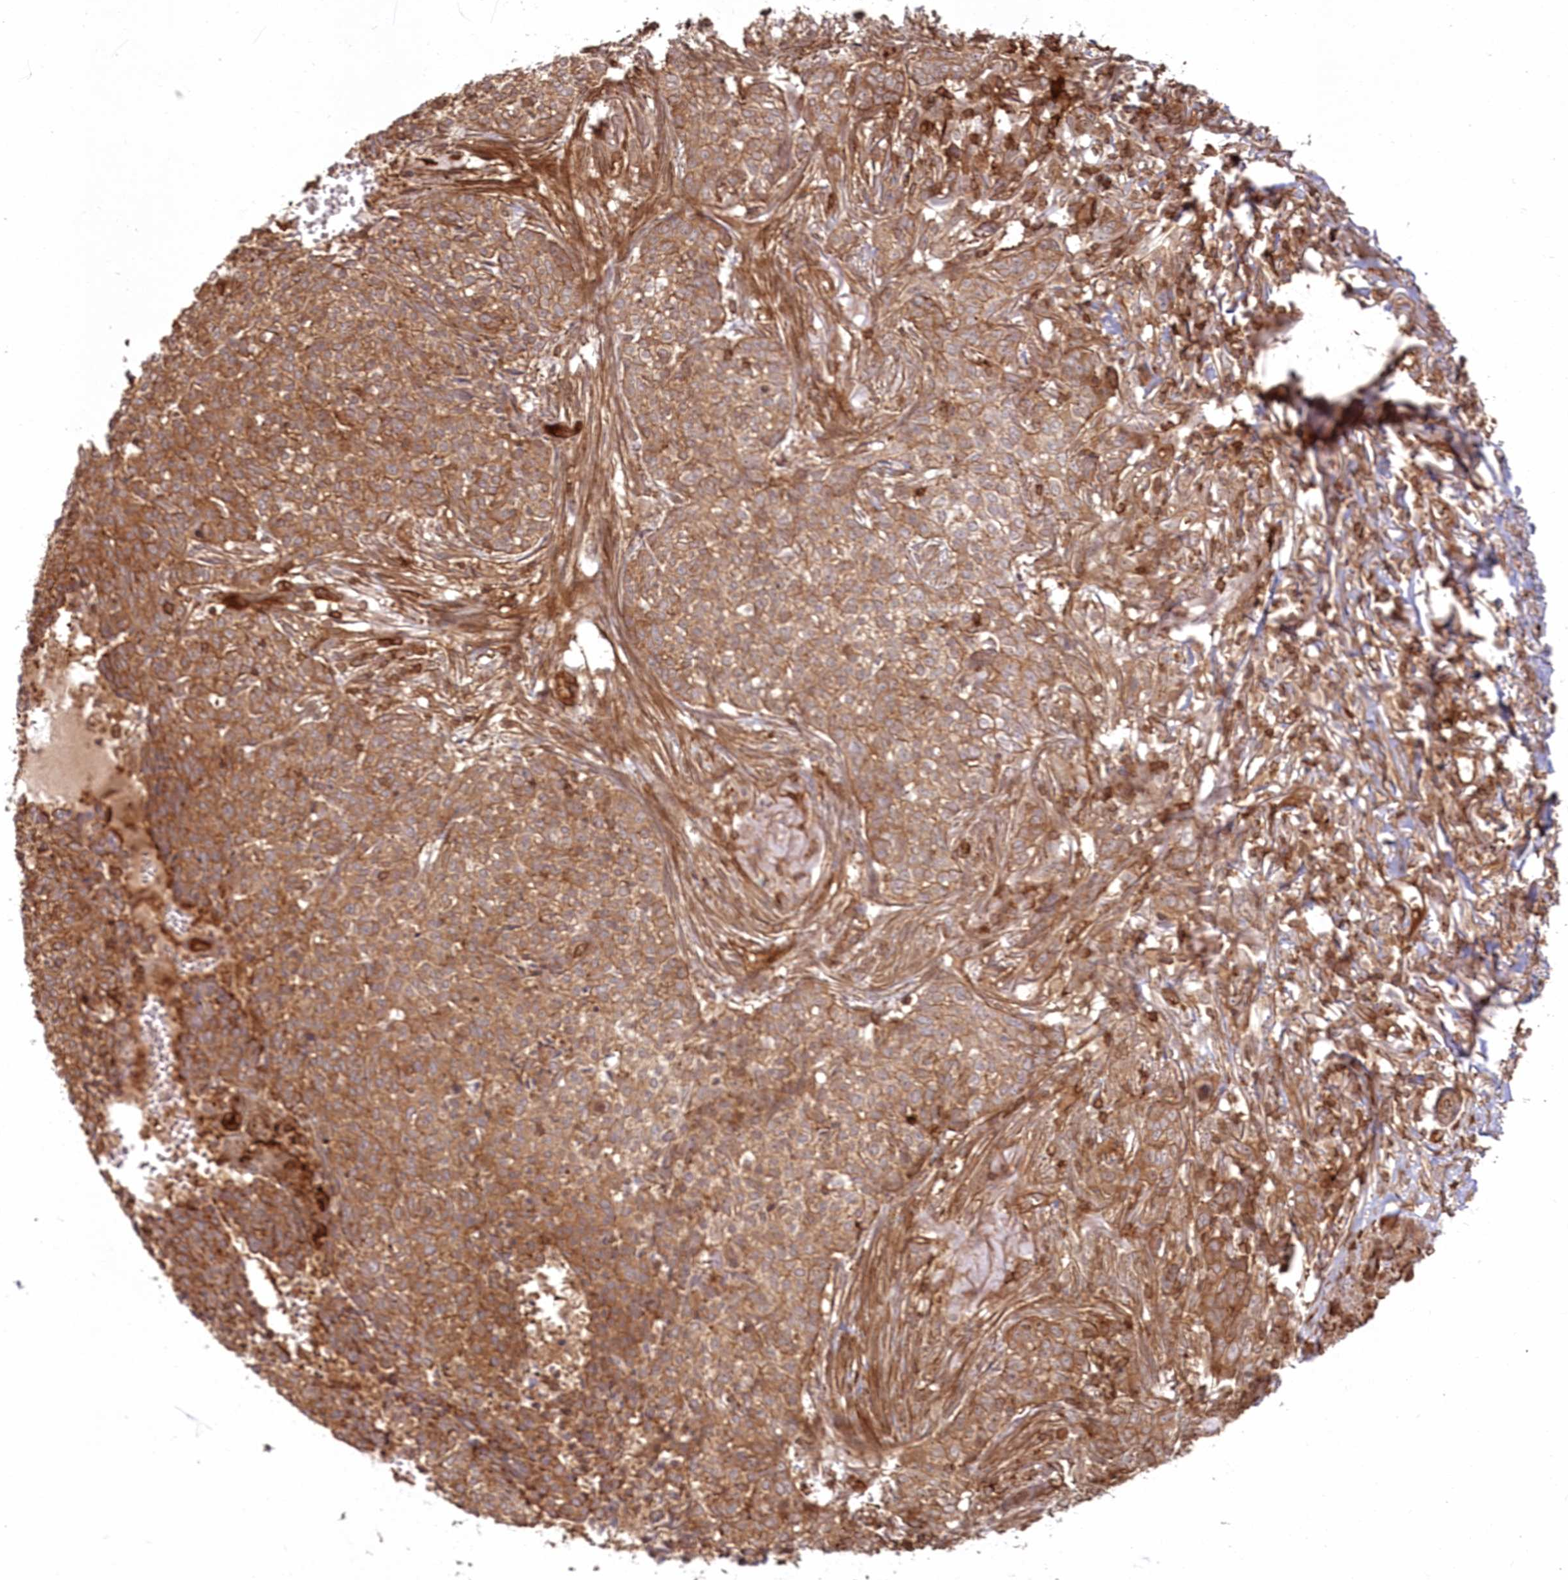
{"staining": {"intensity": "strong", "quantity": ">75%", "location": "cytoplasmic/membranous"}, "tissue": "skin cancer", "cell_type": "Tumor cells", "image_type": "cancer", "snomed": [{"axis": "morphology", "description": "Basal cell carcinoma"}, {"axis": "topography", "description": "Skin"}], "caption": "Human skin basal cell carcinoma stained with a protein marker displays strong staining in tumor cells.", "gene": "RGCC", "patient": {"sex": "male", "age": 85}}